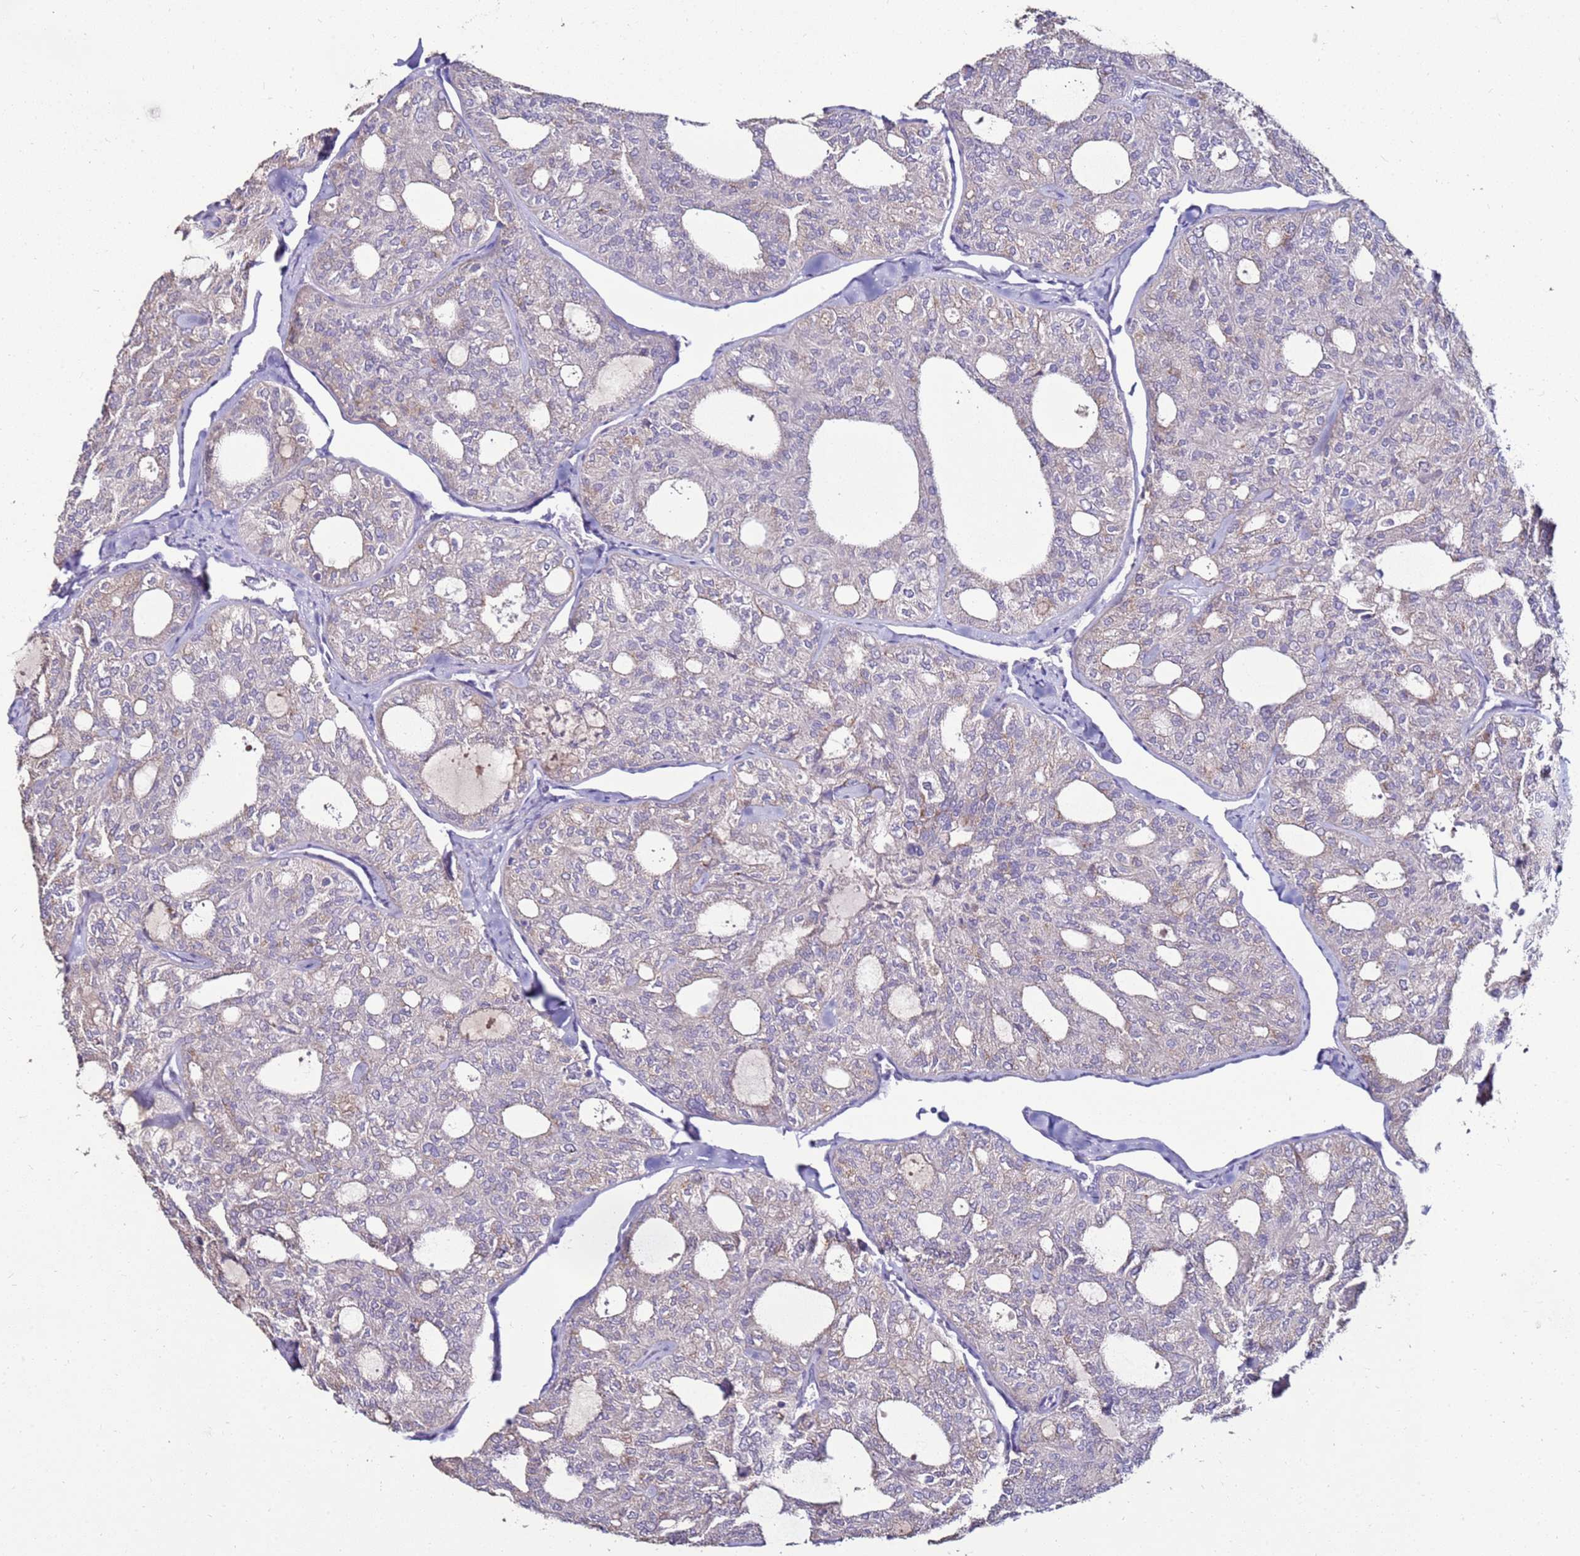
{"staining": {"intensity": "weak", "quantity": "<25%", "location": "cytoplasmic/membranous"}, "tissue": "thyroid cancer", "cell_type": "Tumor cells", "image_type": "cancer", "snomed": [{"axis": "morphology", "description": "Follicular adenoma carcinoma, NOS"}, {"axis": "topography", "description": "Thyroid gland"}], "caption": "Immunohistochemistry image of neoplastic tissue: human thyroid follicular adenoma carcinoma stained with DAB shows no significant protein positivity in tumor cells.", "gene": "GPN3", "patient": {"sex": "male", "age": 75}}